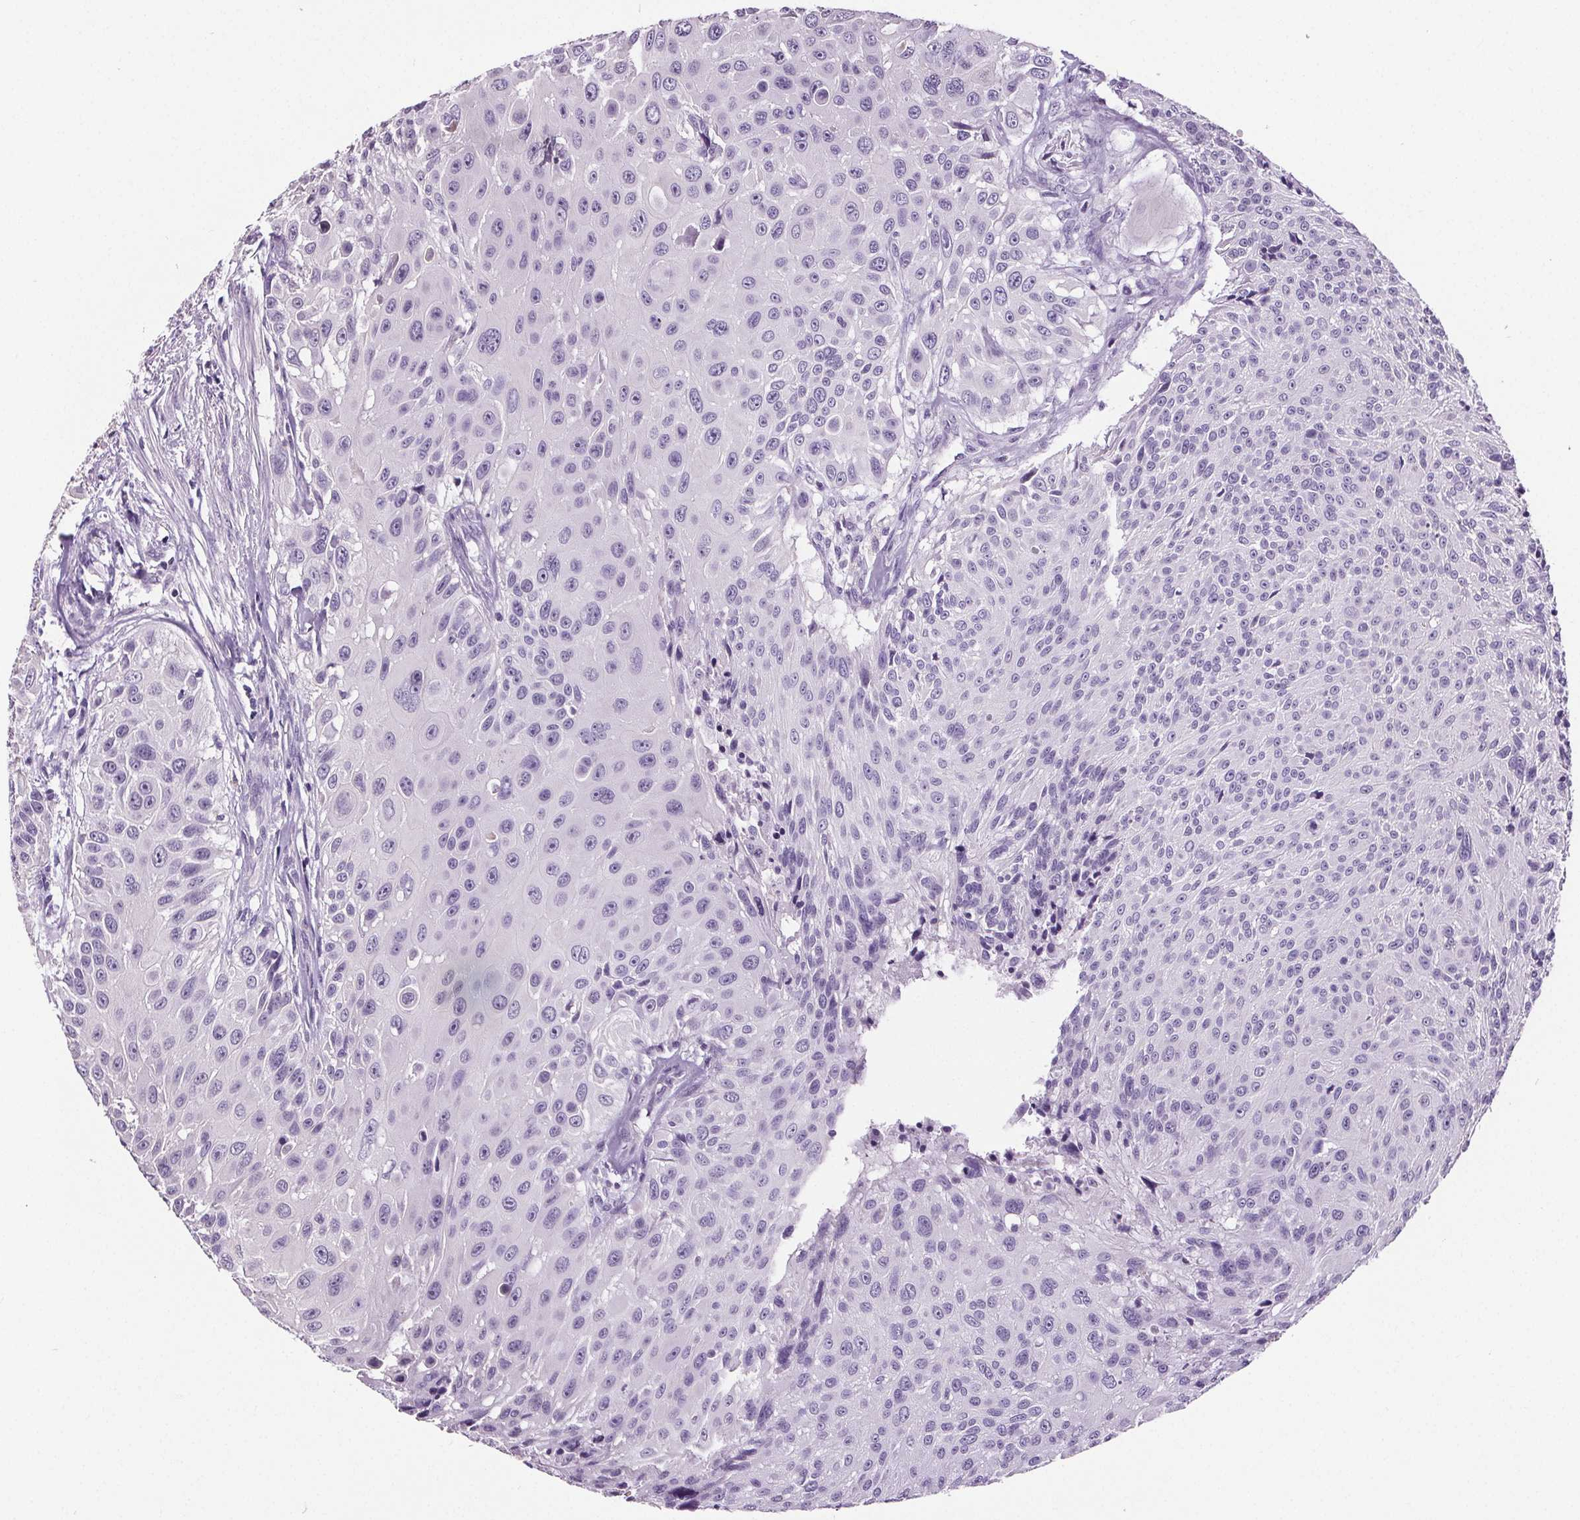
{"staining": {"intensity": "negative", "quantity": "none", "location": "none"}, "tissue": "urothelial cancer", "cell_type": "Tumor cells", "image_type": "cancer", "snomed": [{"axis": "morphology", "description": "Urothelial carcinoma, NOS"}, {"axis": "topography", "description": "Urinary bladder"}], "caption": "Immunohistochemical staining of urothelial cancer displays no significant positivity in tumor cells. (DAB (3,3'-diaminobenzidine) IHC, high magnification).", "gene": "CD5L", "patient": {"sex": "male", "age": 55}}